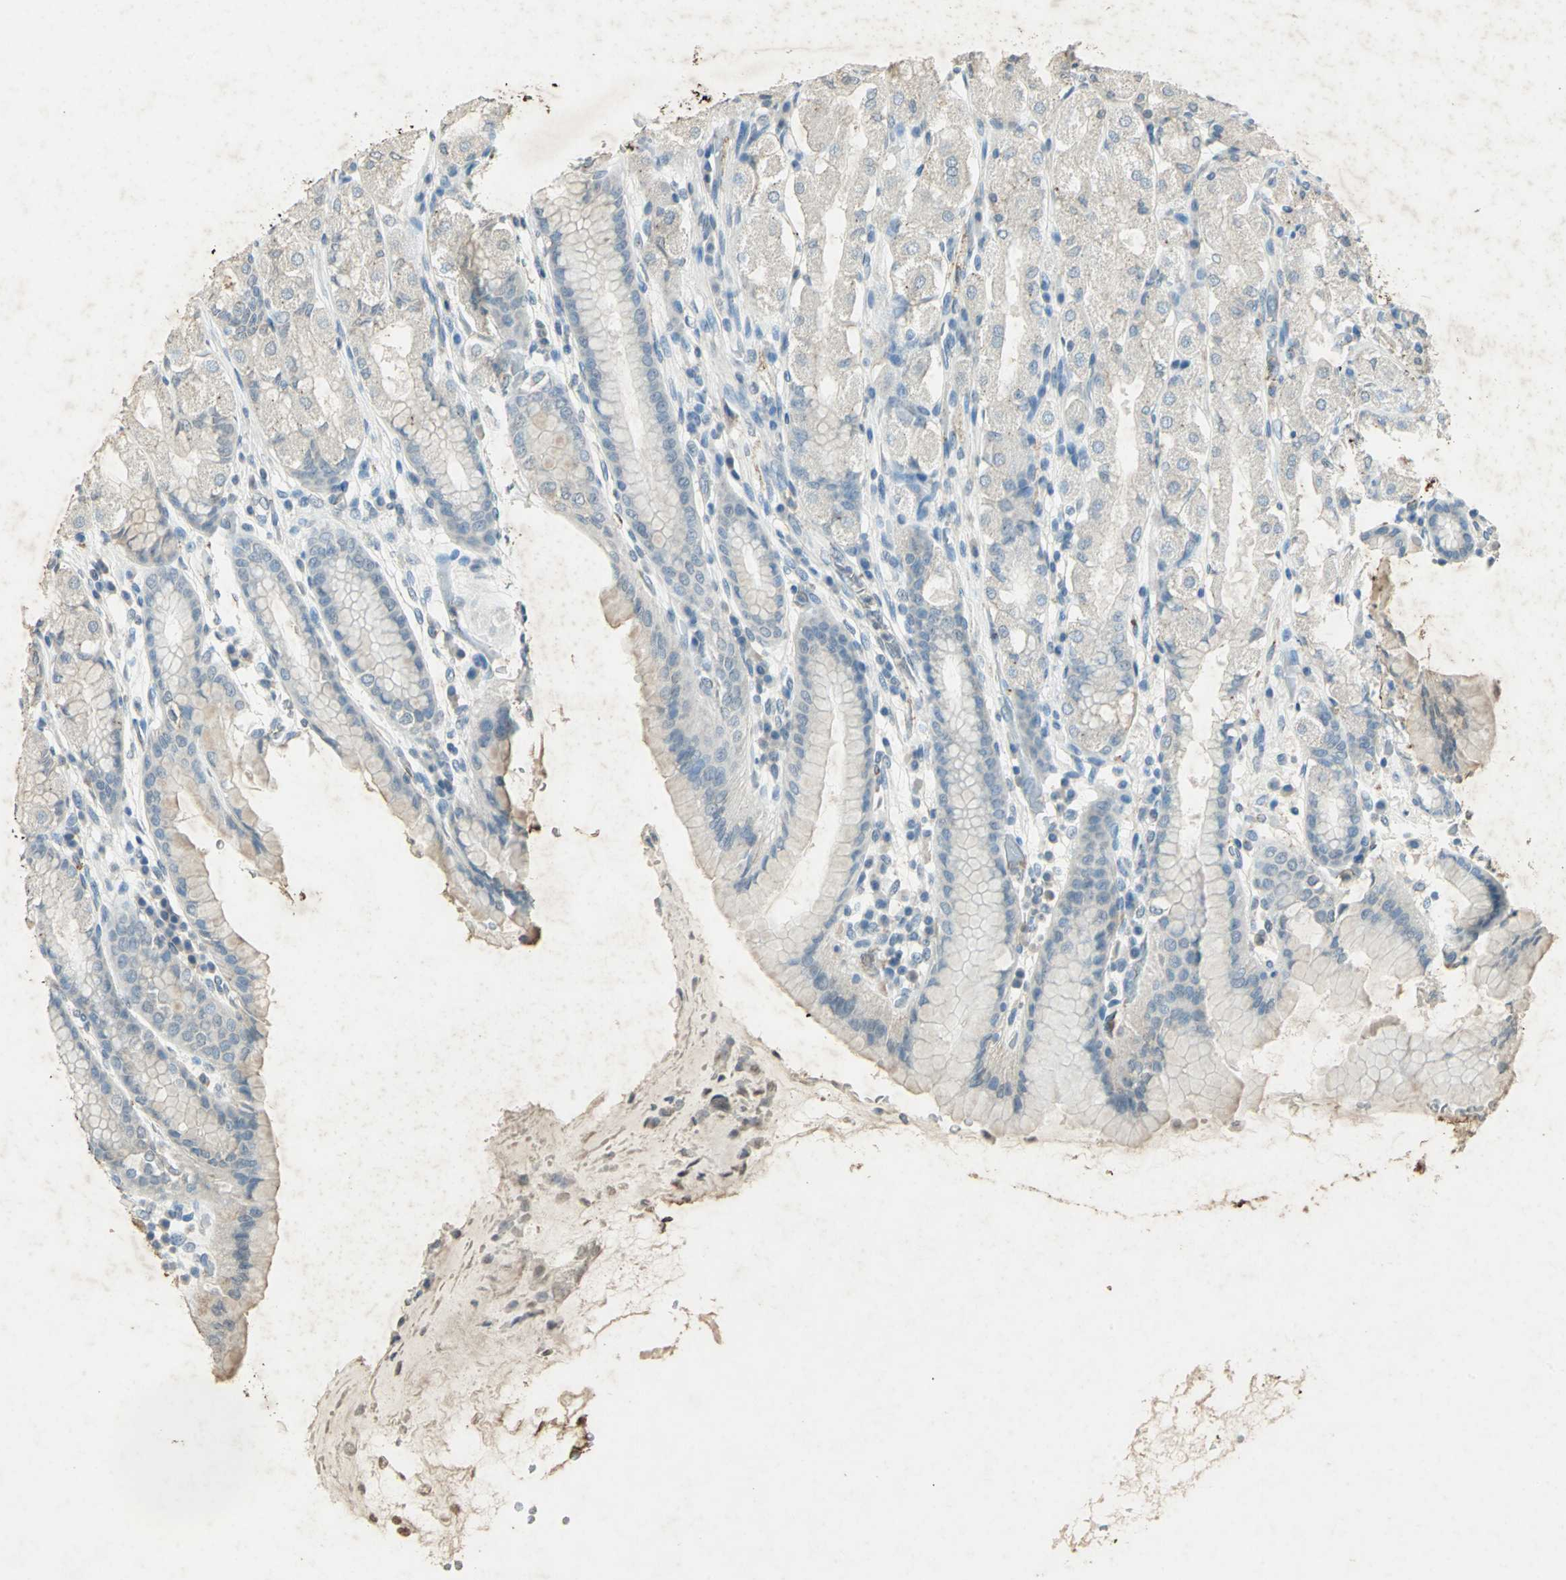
{"staining": {"intensity": "strong", "quantity": "25%-75%", "location": "cytoplasmic/membranous"}, "tissue": "stomach", "cell_type": "Glandular cells", "image_type": "normal", "snomed": [{"axis": "morphology", "description": "Normal tissue, NOS"}, {"axis": "topography", "description": "Stomach, upper"}], "caption": "Immunohistochemistry (IHC) photomicrograph of benign stomach: stomach stained using IHC demonstrates high levels of strong protein expression localized specifically in the cytoplasmic/membranous of glandular cells, appearing as a cytoplasmic/membranous brown color.", "gene": "CAMK2B", "patient": {"sex": "male", "age": 68}}